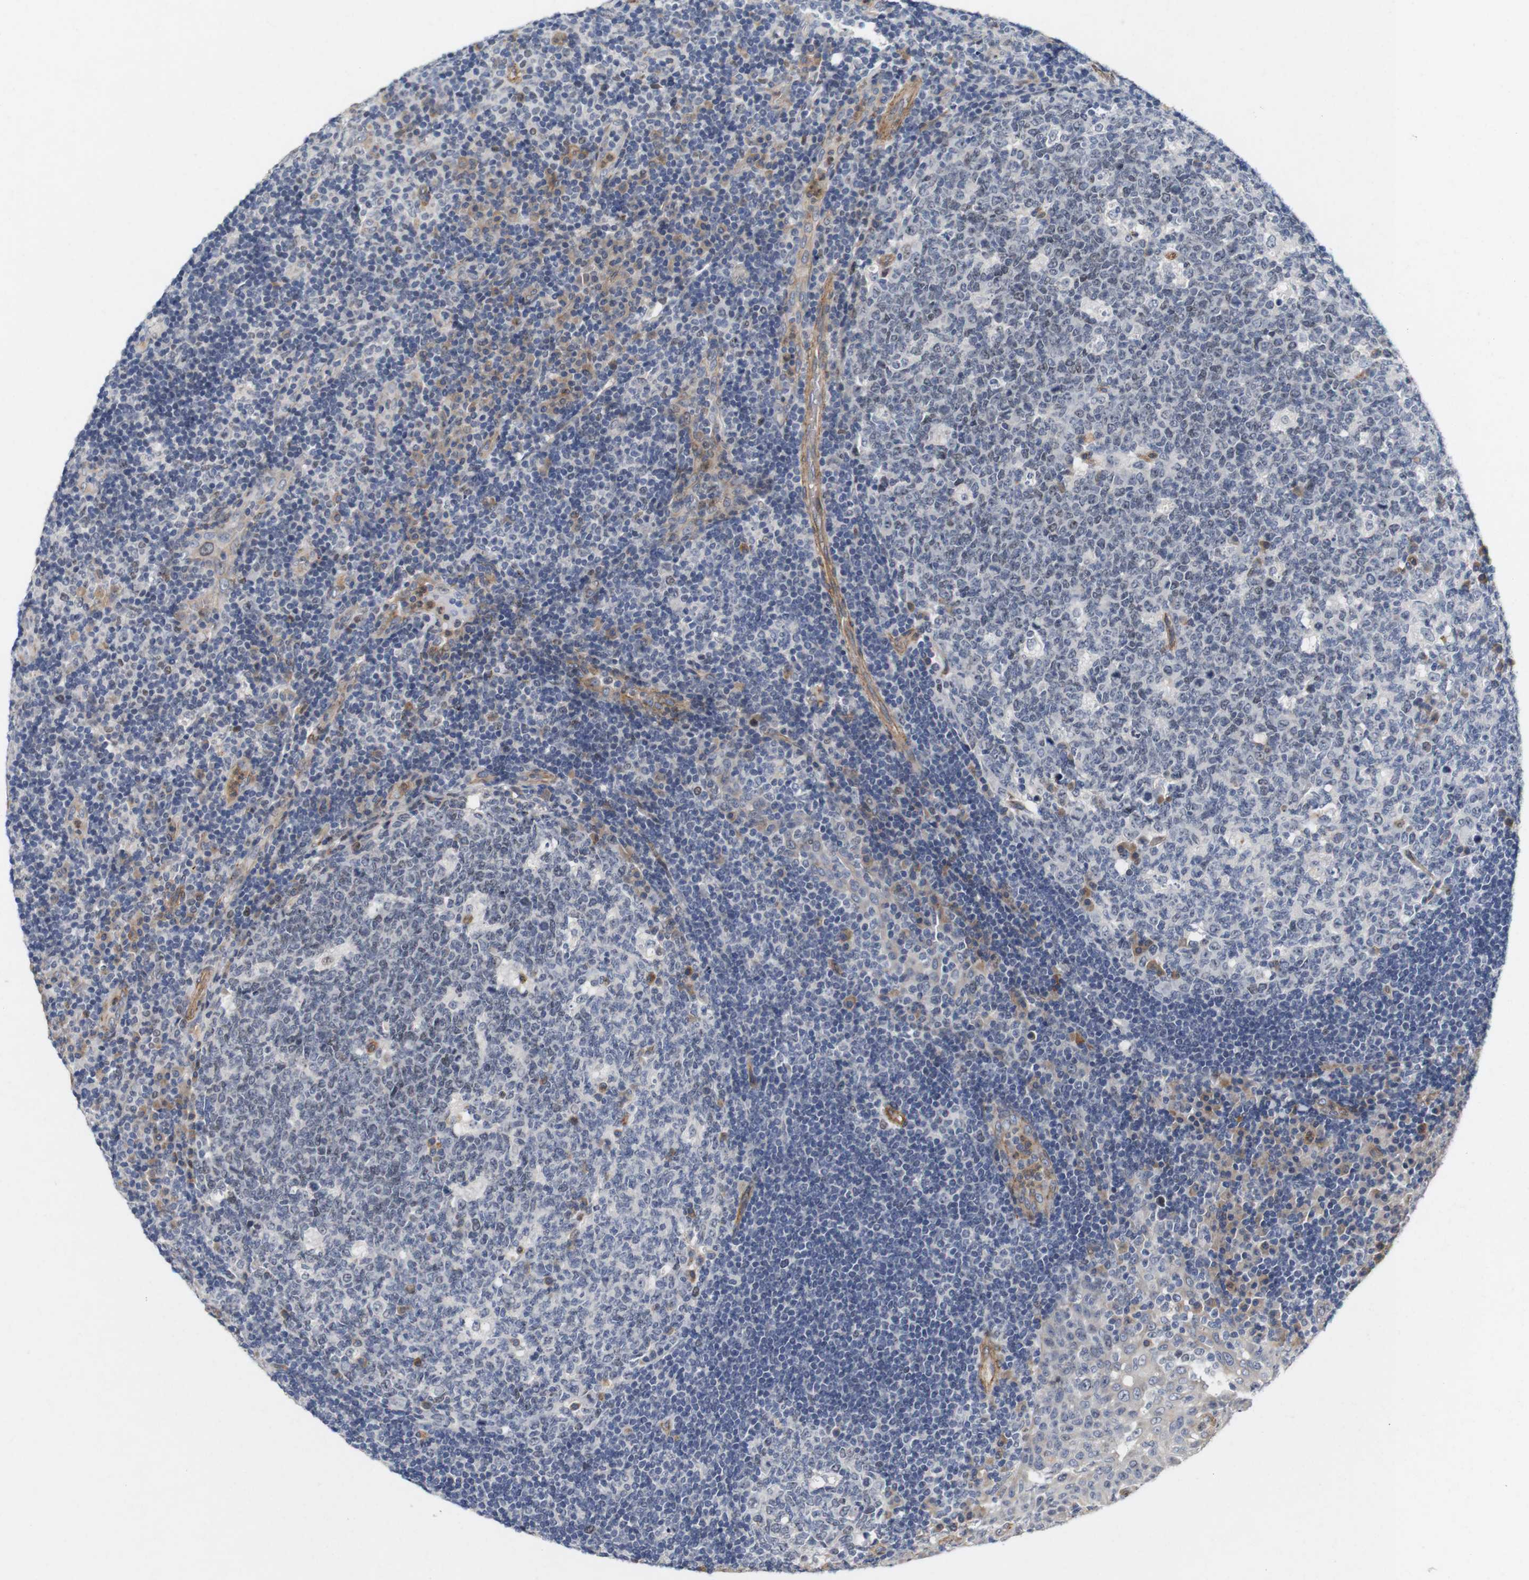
{"staining": {"intensity": "moderate", "quantity": "<25%", "location": "cytoplasmic/membranous"}, "tissue": "tonsil", "cell_type": "Germinal center cells", "image_type": "normal", "snomed": [{"axis": "morphology", "description": "Normal tissue, NOS"}, {"axis": "topography", "description": "Tonsil"}], "caption": "Immunohistochemical staining of normal tonsil displays moderate cytoplasmic/membranous protein positivity in about <25% of germinal center cells.", "gene": "CYB561", "patient": {"sex": "female", "age": 40}}